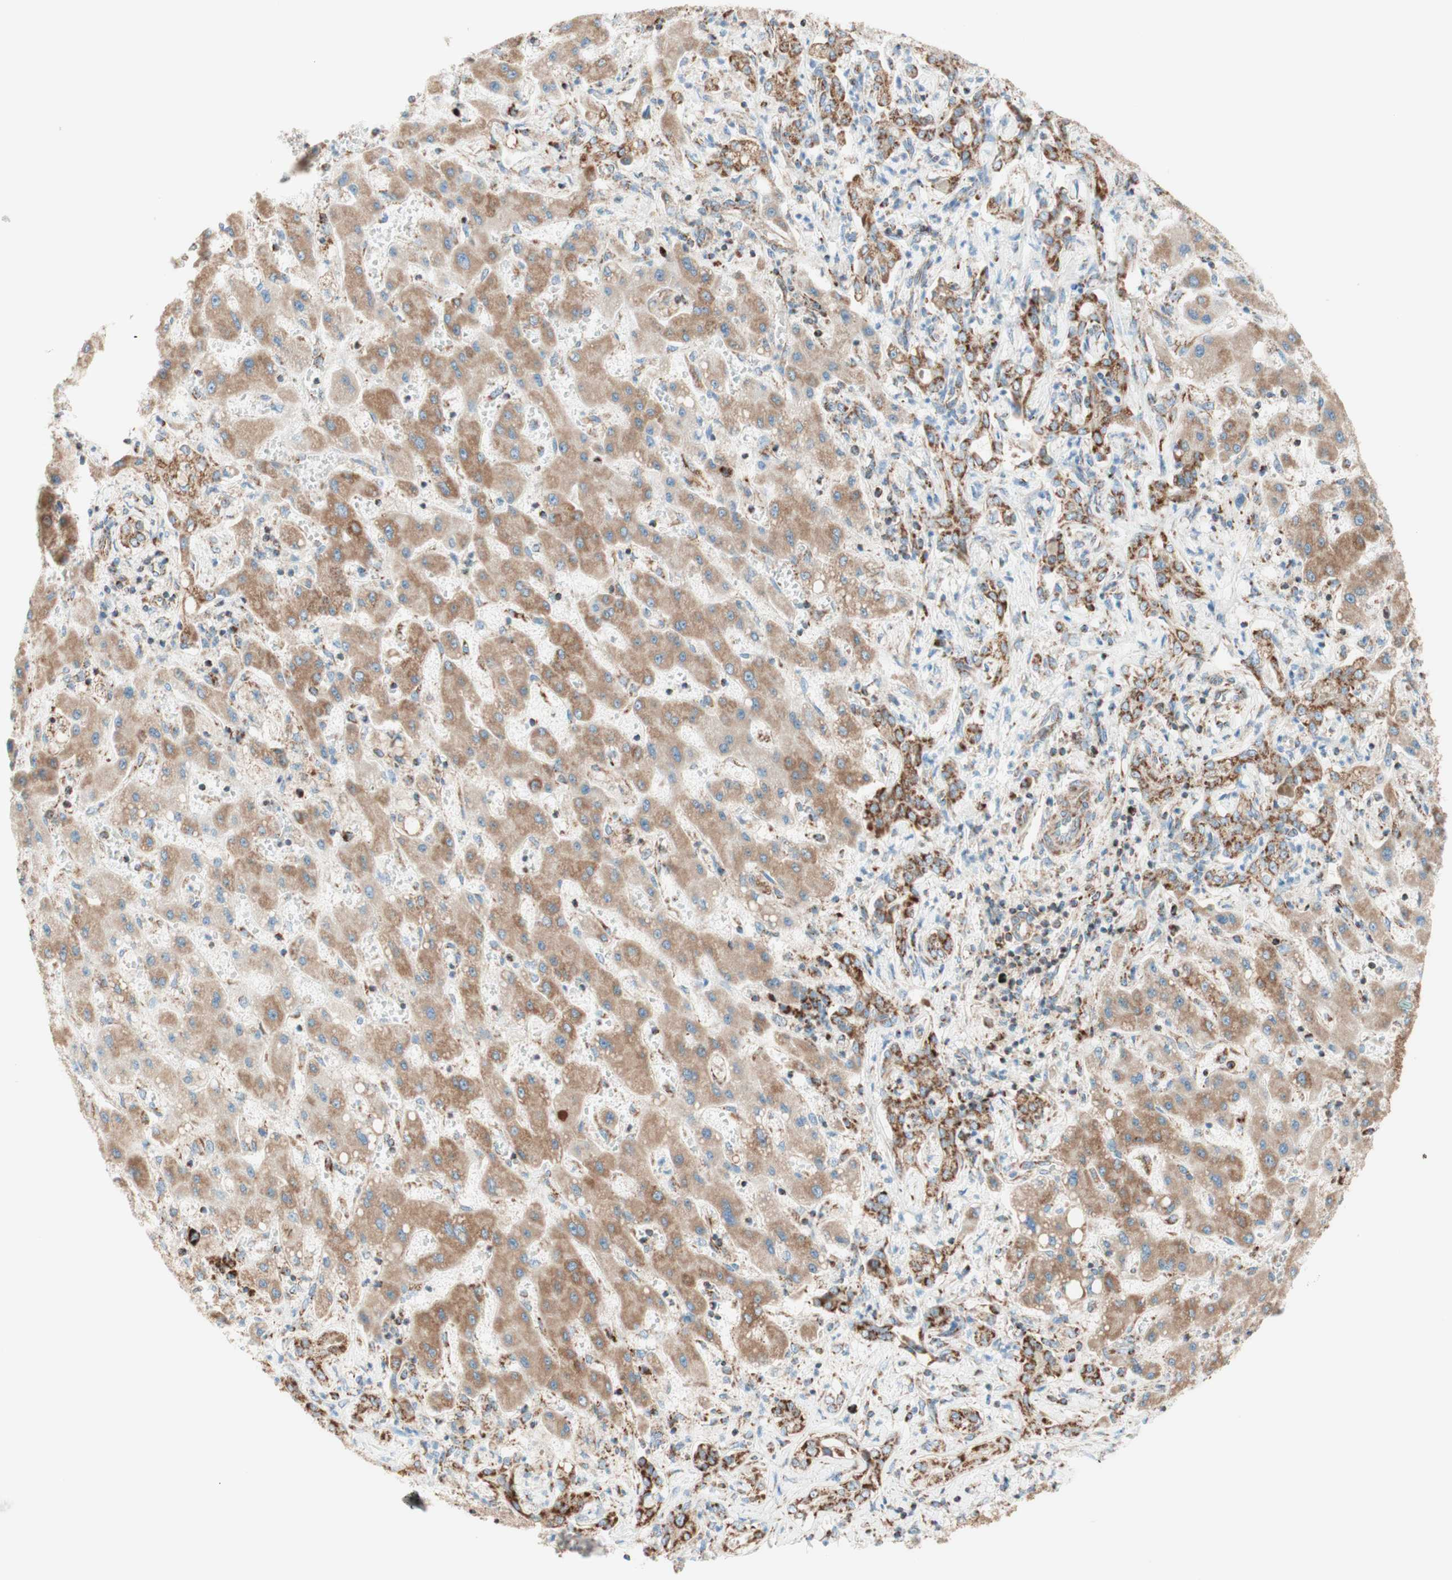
{"staining": {"intensity": "strong", "quantity": ">75%", "location": "cytoplasmic/membranous"}, "tissue": "liver cancer", "cell_type": "Tumor cells", "image_type": "cancer", "snomed": [{"axis": "morphology", "description": "Cholangiocarcinoma"}, {"axis": "topography", "description": "Liver"}], "caption": "Immunohistochemical staining of human liver cancer demonstrates high levels of strong cytoplasmic/membranous expression in approximately >75% of tumor cells.", "gene": "TOMM20", "patient": {"sex": "male", "age": 50}}